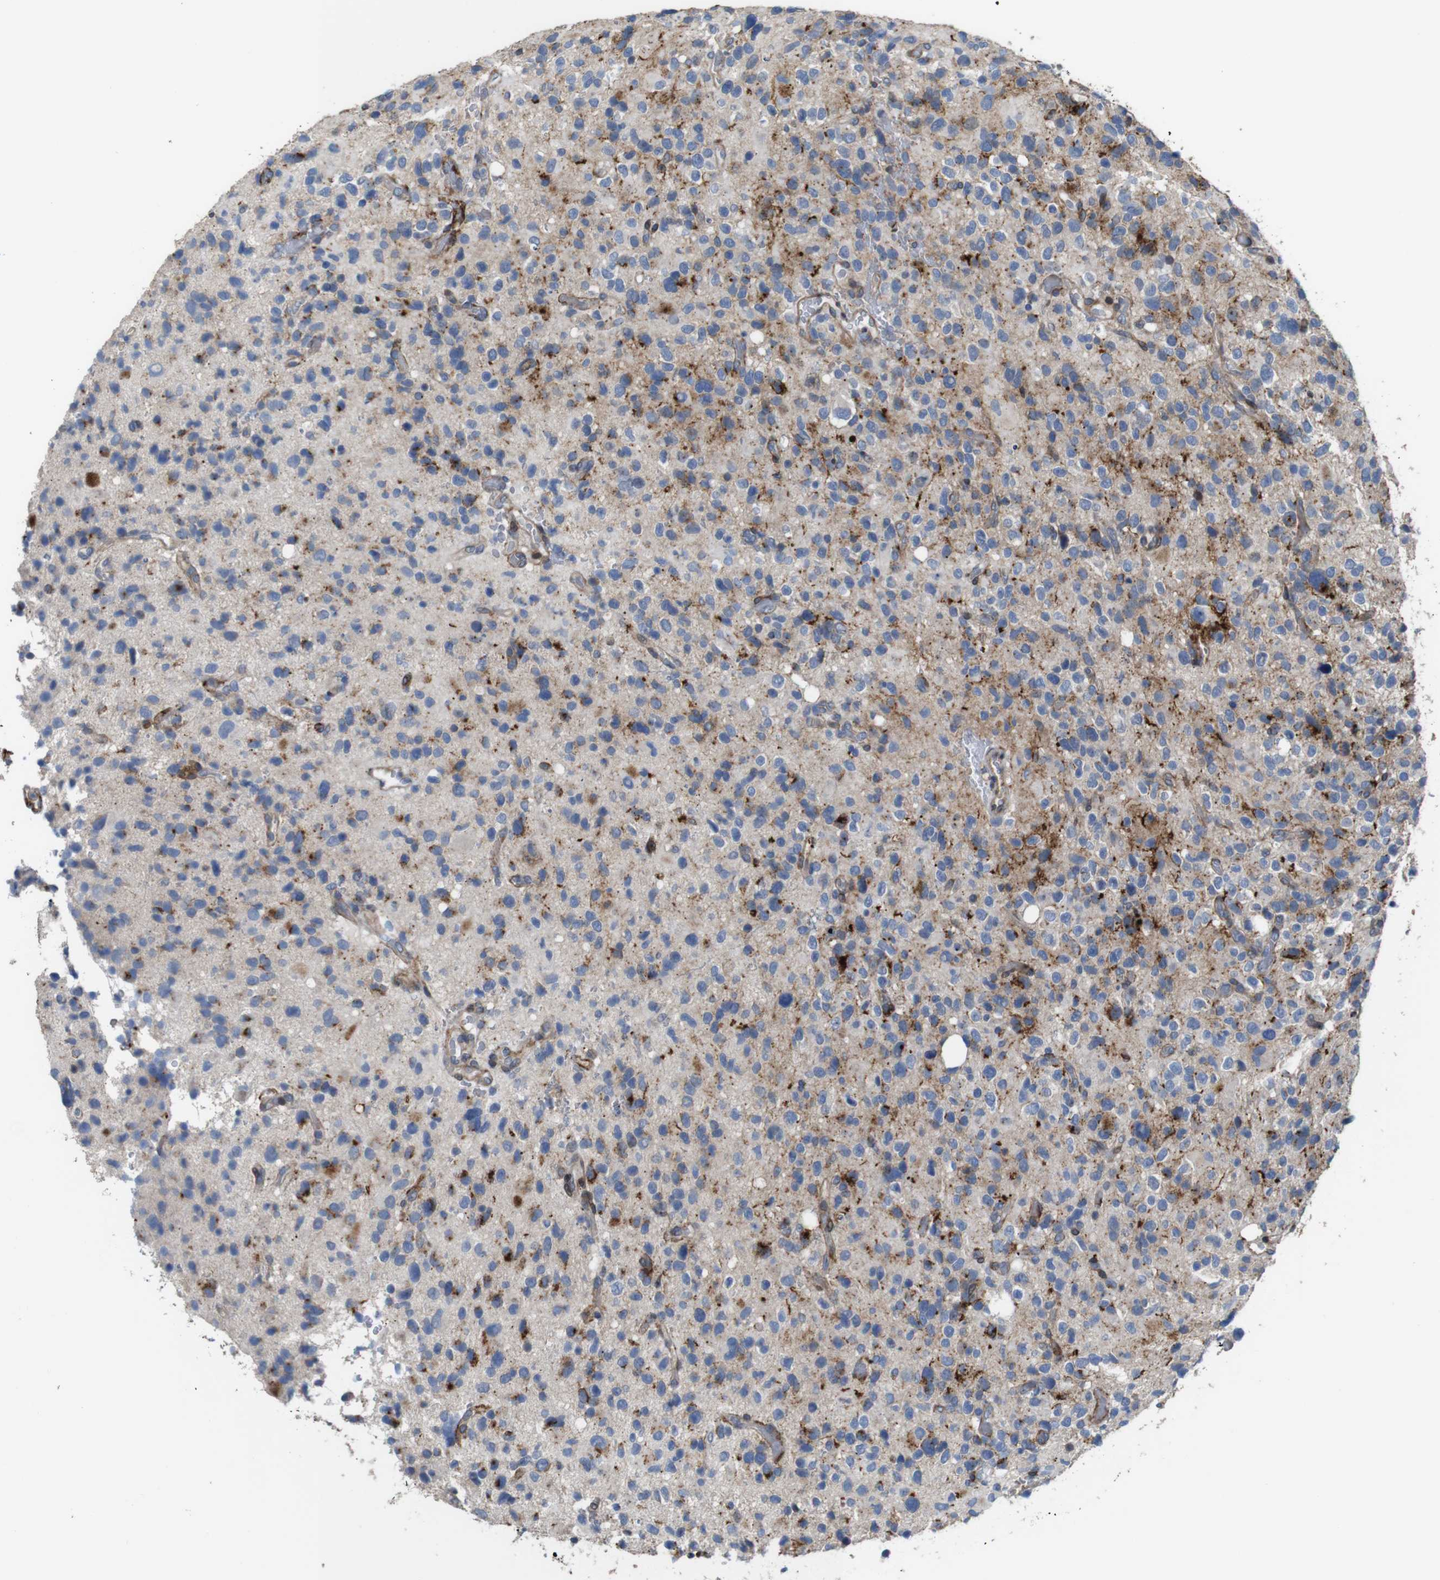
{"staining": {"intensity": "strong", "quantity": "<25%", "location": "cytoplasmic/membranous"}, "tissue": "glioma", "cell_type": "Tumor cells", "image_type": "cancer", "snomed": [{"axis": "morphology", "description": "Glioma, malignant, High grade"}, {"axis": "topography", "description": "Brain"}], "caption": "Malignant glioma (high-grade) stained with IHC demonstrates strong cytoplasmic/membranous staining in approximately <25% of tumor cells.", "gene": "PCOLCE2", "patient": {"sex": "male", "age": 48}}